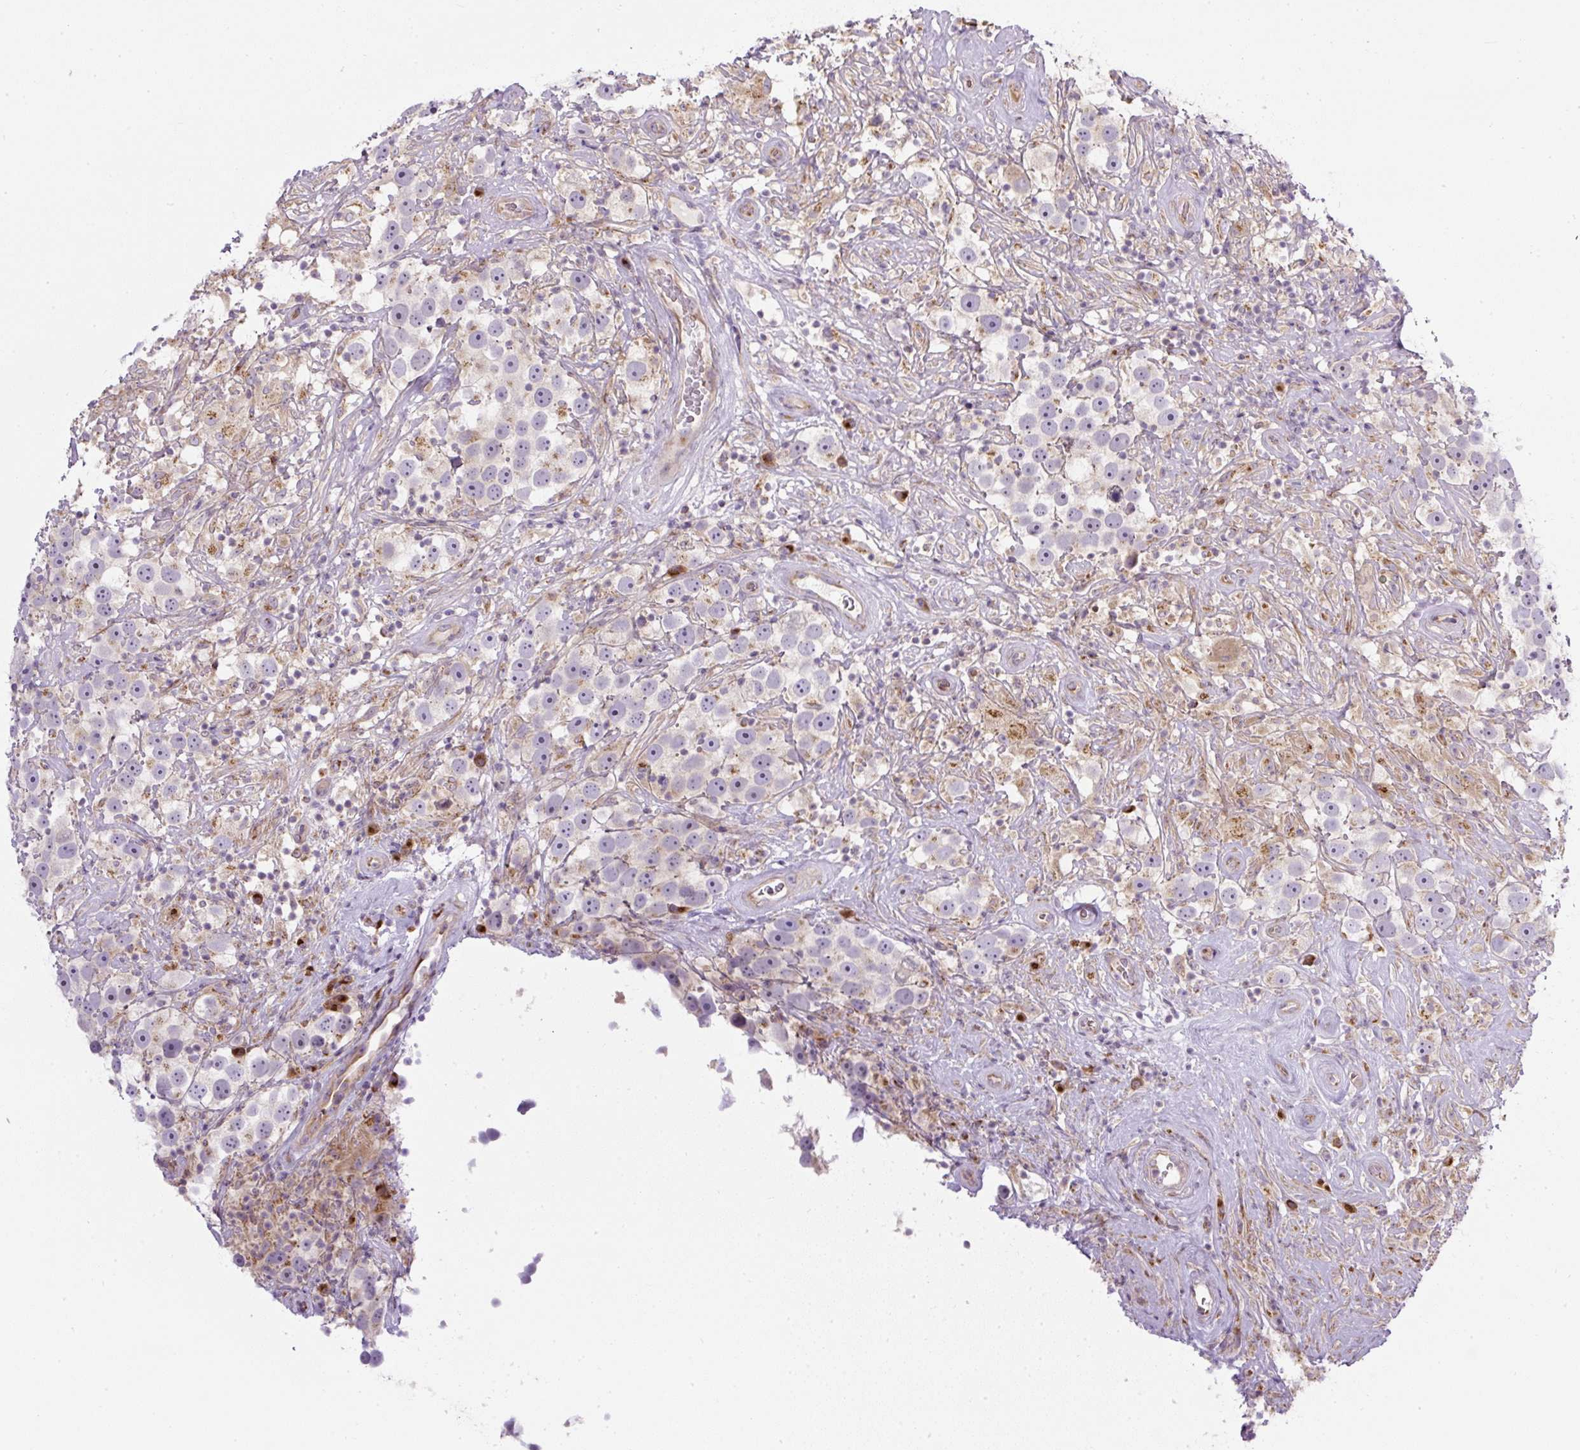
{"staining": {"intensity": "weak", "quantity": "<25%", "location": "cytoplasmic/membranous"}, "tissue": "testis cancer", "cell_type": "Tumor cells", "image_type": "cancer", "snomed": [{"axis": "morphology", "description": "Seminoma, NOS"}, {"axis": "topography", "description": "Testis"}], "caption": "This is a micrograph of immunohistochemistry staining of testis cancer (seminoma), which shows no positivity in tumor cells.", "gene": "MLX", "patient": {"sex": "male", "age": 49}}